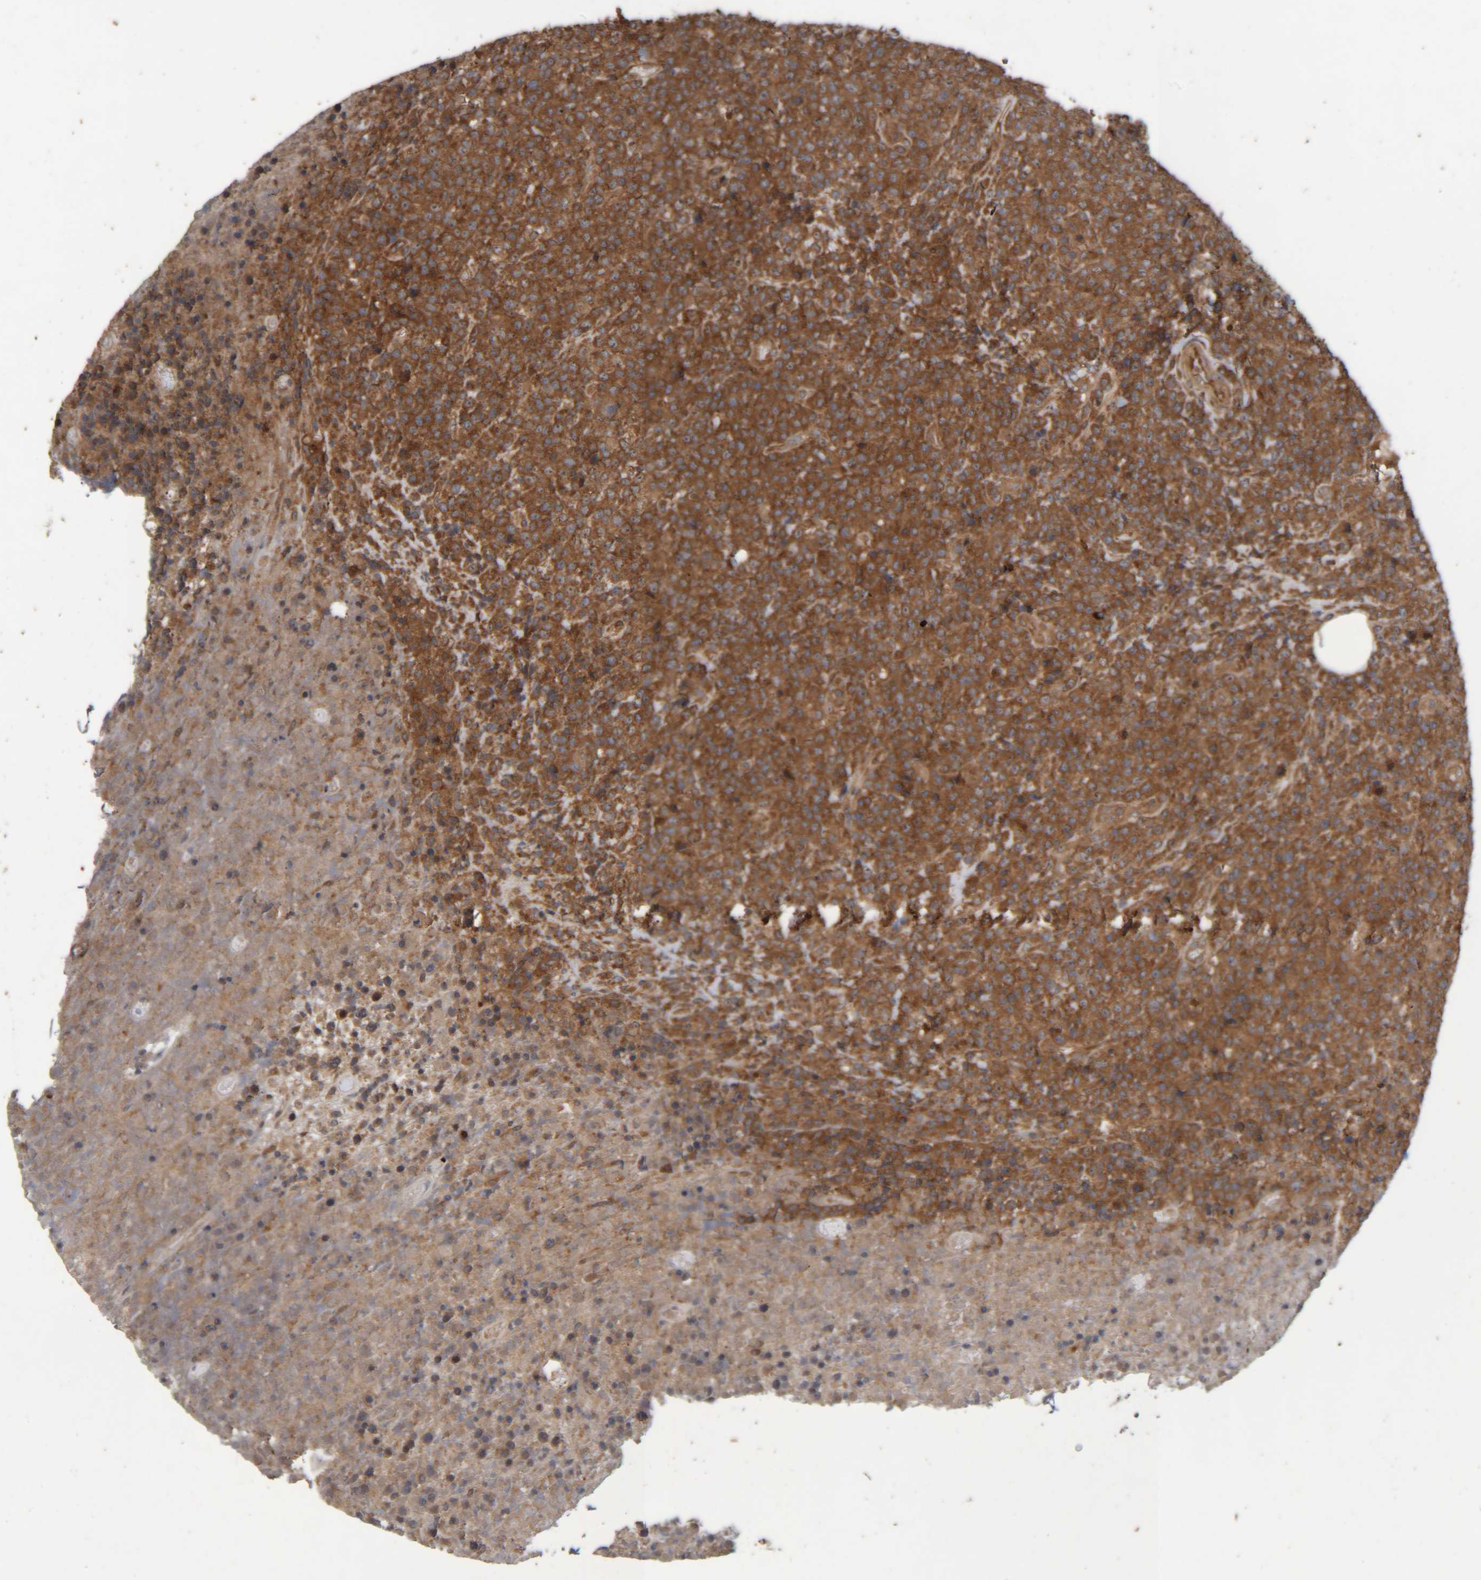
{"staining": {"intensity": "strong", "quantity": ">75%", "location": "cytoplasmic/membranous"}, "tissue": "lymphoma", "cell_type": "Tumor cells", "image_type": "cancer", "snomed": [{"axis": "morphology", "description": "Malignant lymphoma, non-Hodgkin's type, High grade"}, {"axis": "topography", "description": "Lymph node"}], "caption": "Immunohistochemical staining of human high-grade malignant lymphoma, non-Hodgkin's type shows high levels of strong cytoplasmic/membranous protein expression in approximately >75% of tumor cells.", "gene": "CCDC57", "patient": {"sex": "male", "age": 13}}